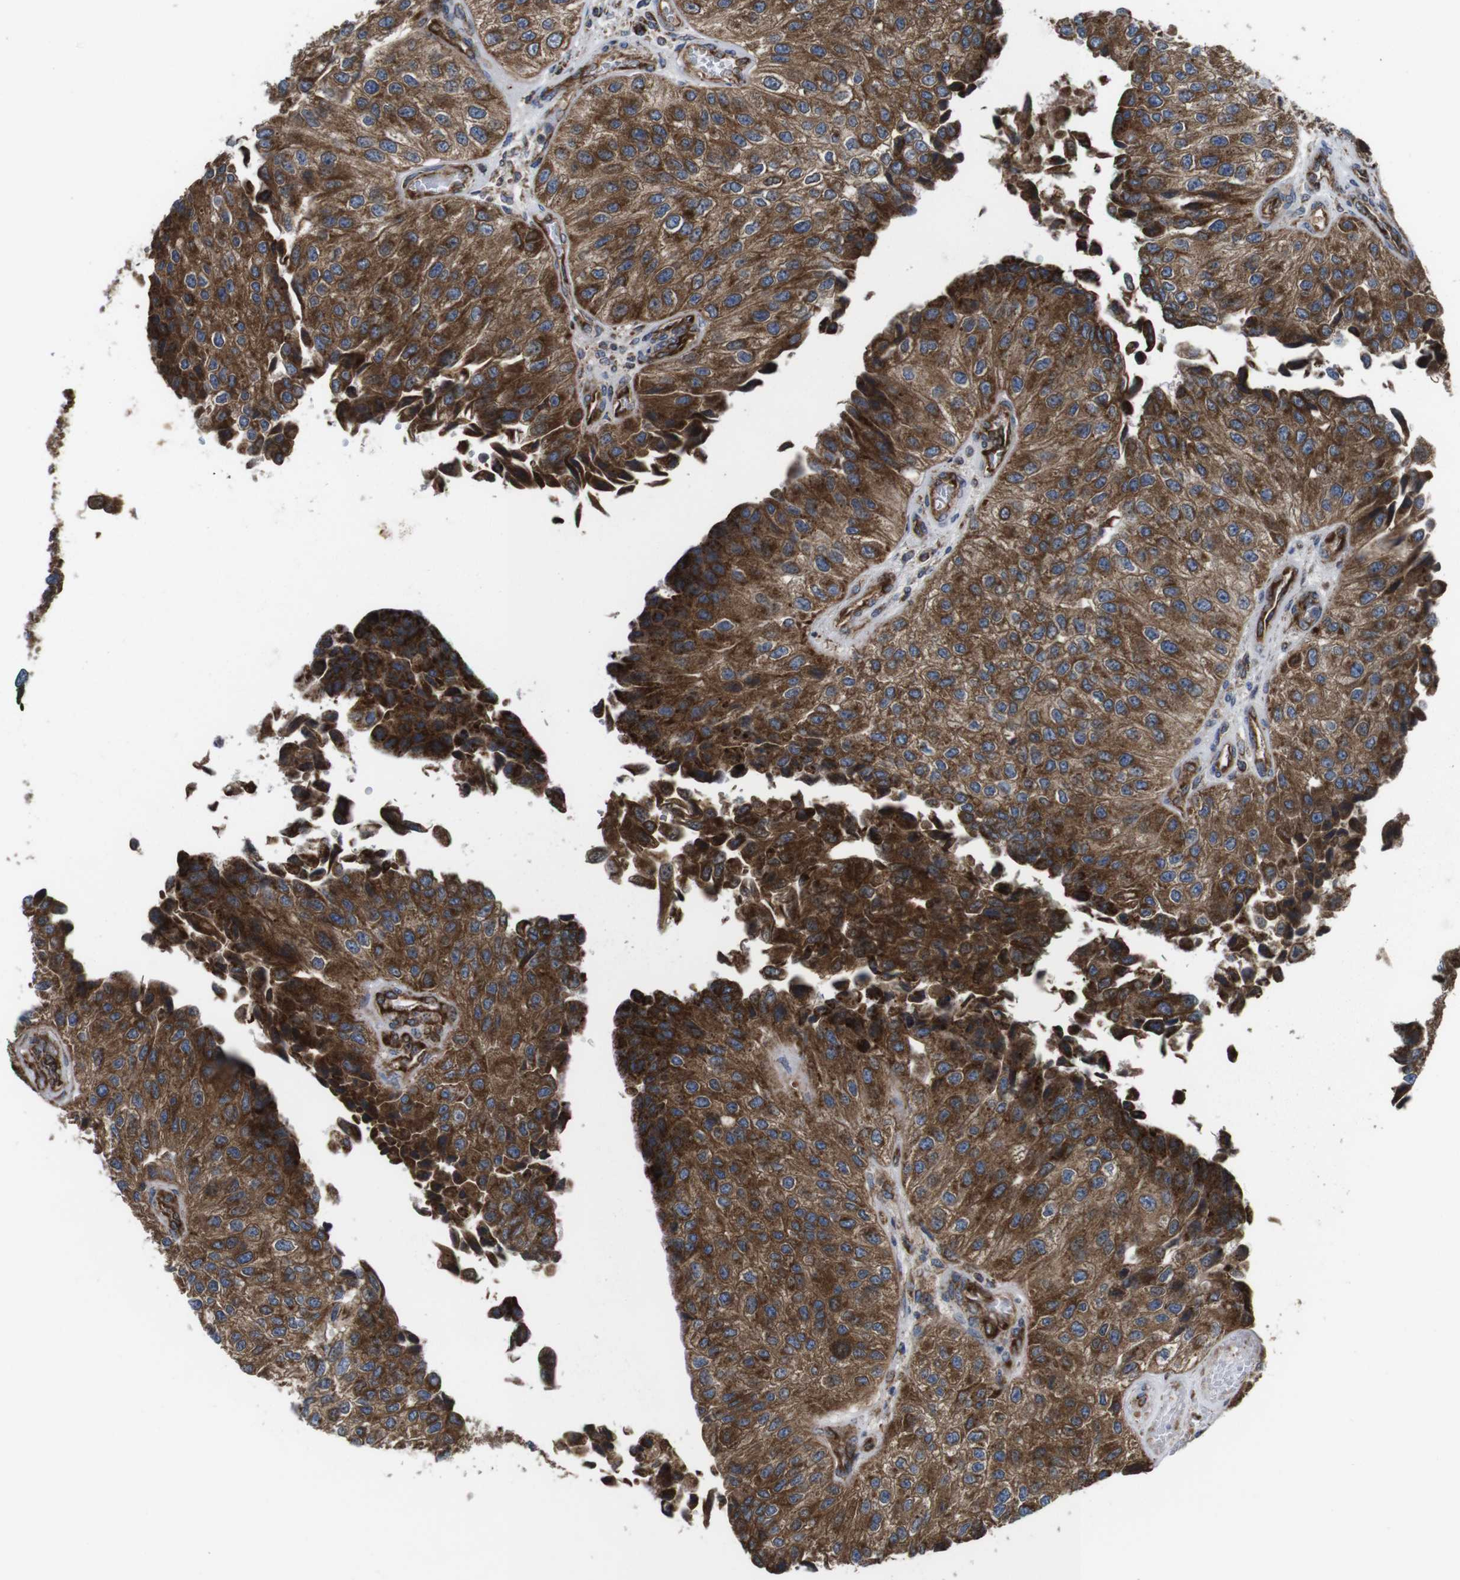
{"staining": {"intensity": "strong", "quantity": "25%-75%", "location": "cytoplasmic/membranous"}, "tissue": "urothelial cancer", "cell_type": "Tumor cells", "image_type": "cancer", "snomed": [{"axis": "morphology", "description": "Urothelial carcinoma, High grade"}, {"axis": "topography", "description": "Kidney"}, {"axis": "topography", "description": "Urinary bladder"}], "caption": "Urothelial cancer tissue shows strong cytoplasmic/membranous positivity in about 25%-75% of tumor cells, visualized by immunohistochemistry. (Brightfield microscopy of DAB IHC at high magnification).", "gene": "HK1", "patient": {"sex": "male", "age": 77}}